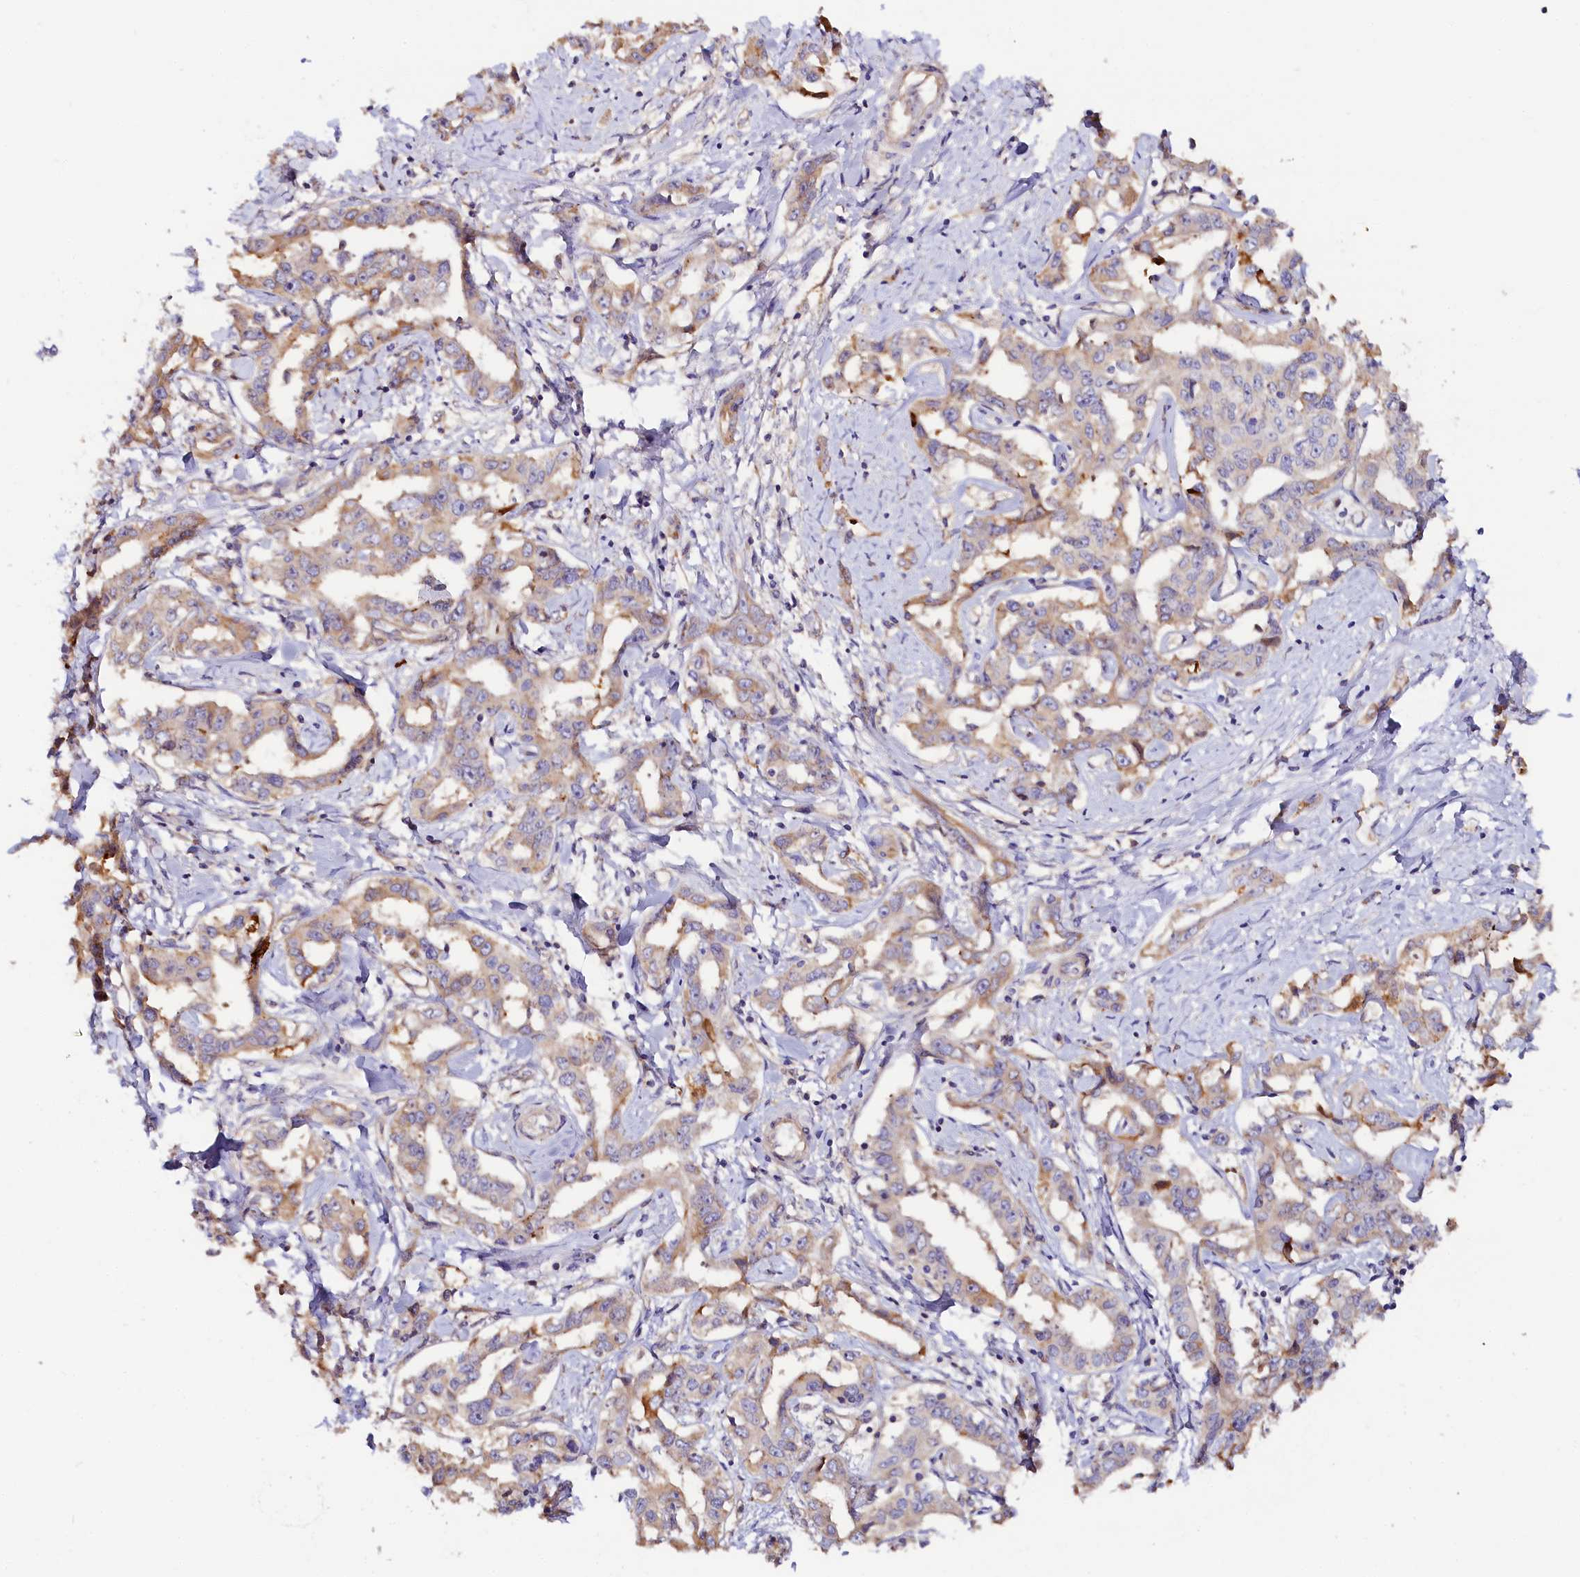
{"staining": {"intensity": "weak", "quantity": "25%-75%", "location": "cytoplasmic/membranous"}, "tissue": "liver cancer", "cell_type": "Tumor cells", "image_type": "cancer", "snomed": [{"axis": "morphology", "description": "Cholangiocarcinoma"}, {"axis": "topography", "description": "Liver"}], "caption": "Immunohistochemical staining of human liver cancer demonstrates weak cytoplasmic/membranous protein expression in about 25%-75% of tumor cells.", "gene": "KATNB1", "patient": {"sex": "male", "age": 59}}